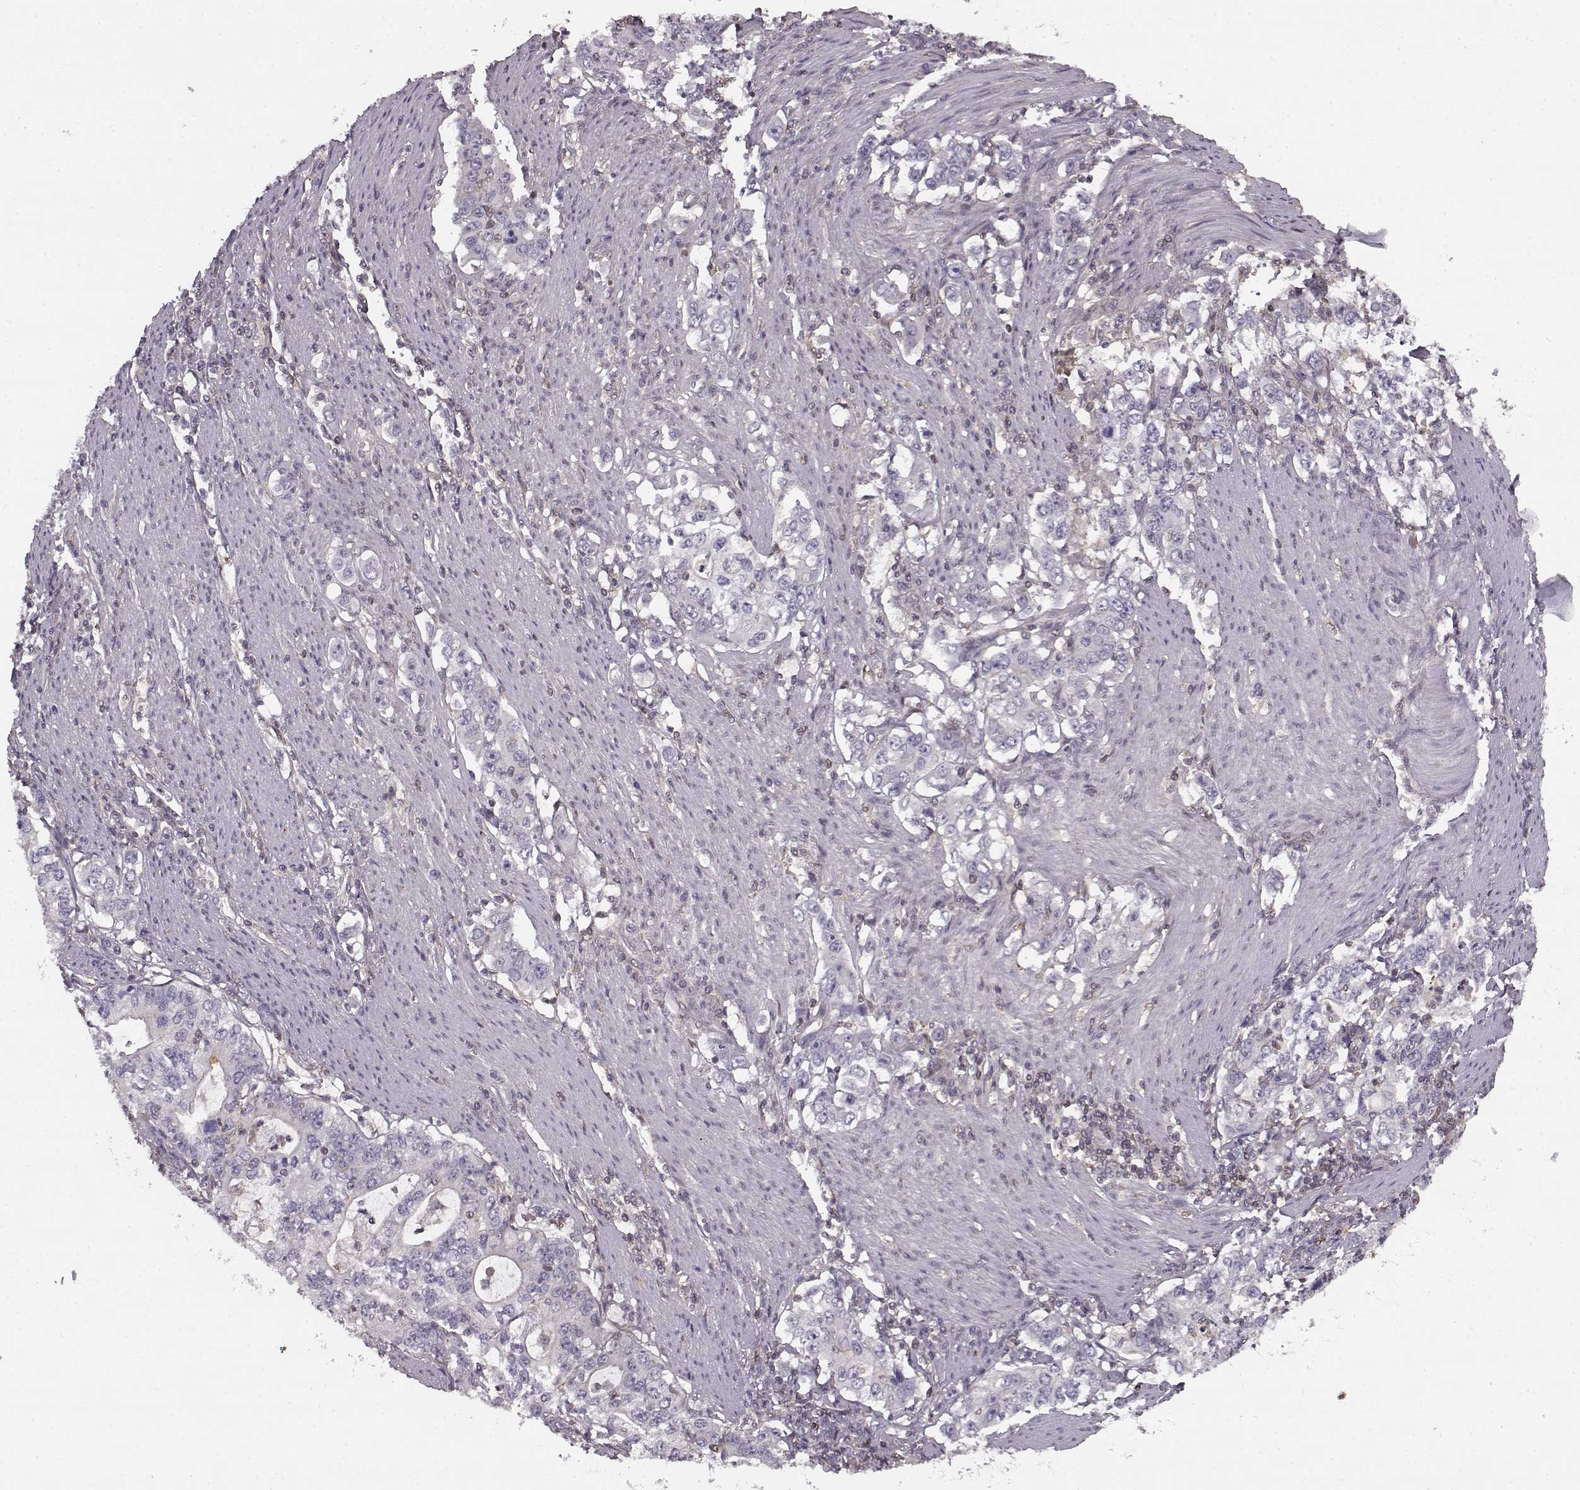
{"staining": {"intensity": "negative", "quantity": "none", "location": "none"}, "tissue": "stomach cancer", "cell_type": "Tumor cells", "image_type": "cancer", "snomed": [{"axis": "morphology", "description": "Adenocarcinoma, NOS"}, {"axis": "topography", "description": "Stomach, lower"}], "caption": "The IHC photomicrograph has no significant staining in tumor cells of stomach adenocarcinoma tissue. (DAB (3,3'-diaminobenzidine) IHC with hematoxylin counter stain).", "gene": "MFSD1", "patient": {"sex": "female", "age": 72}}